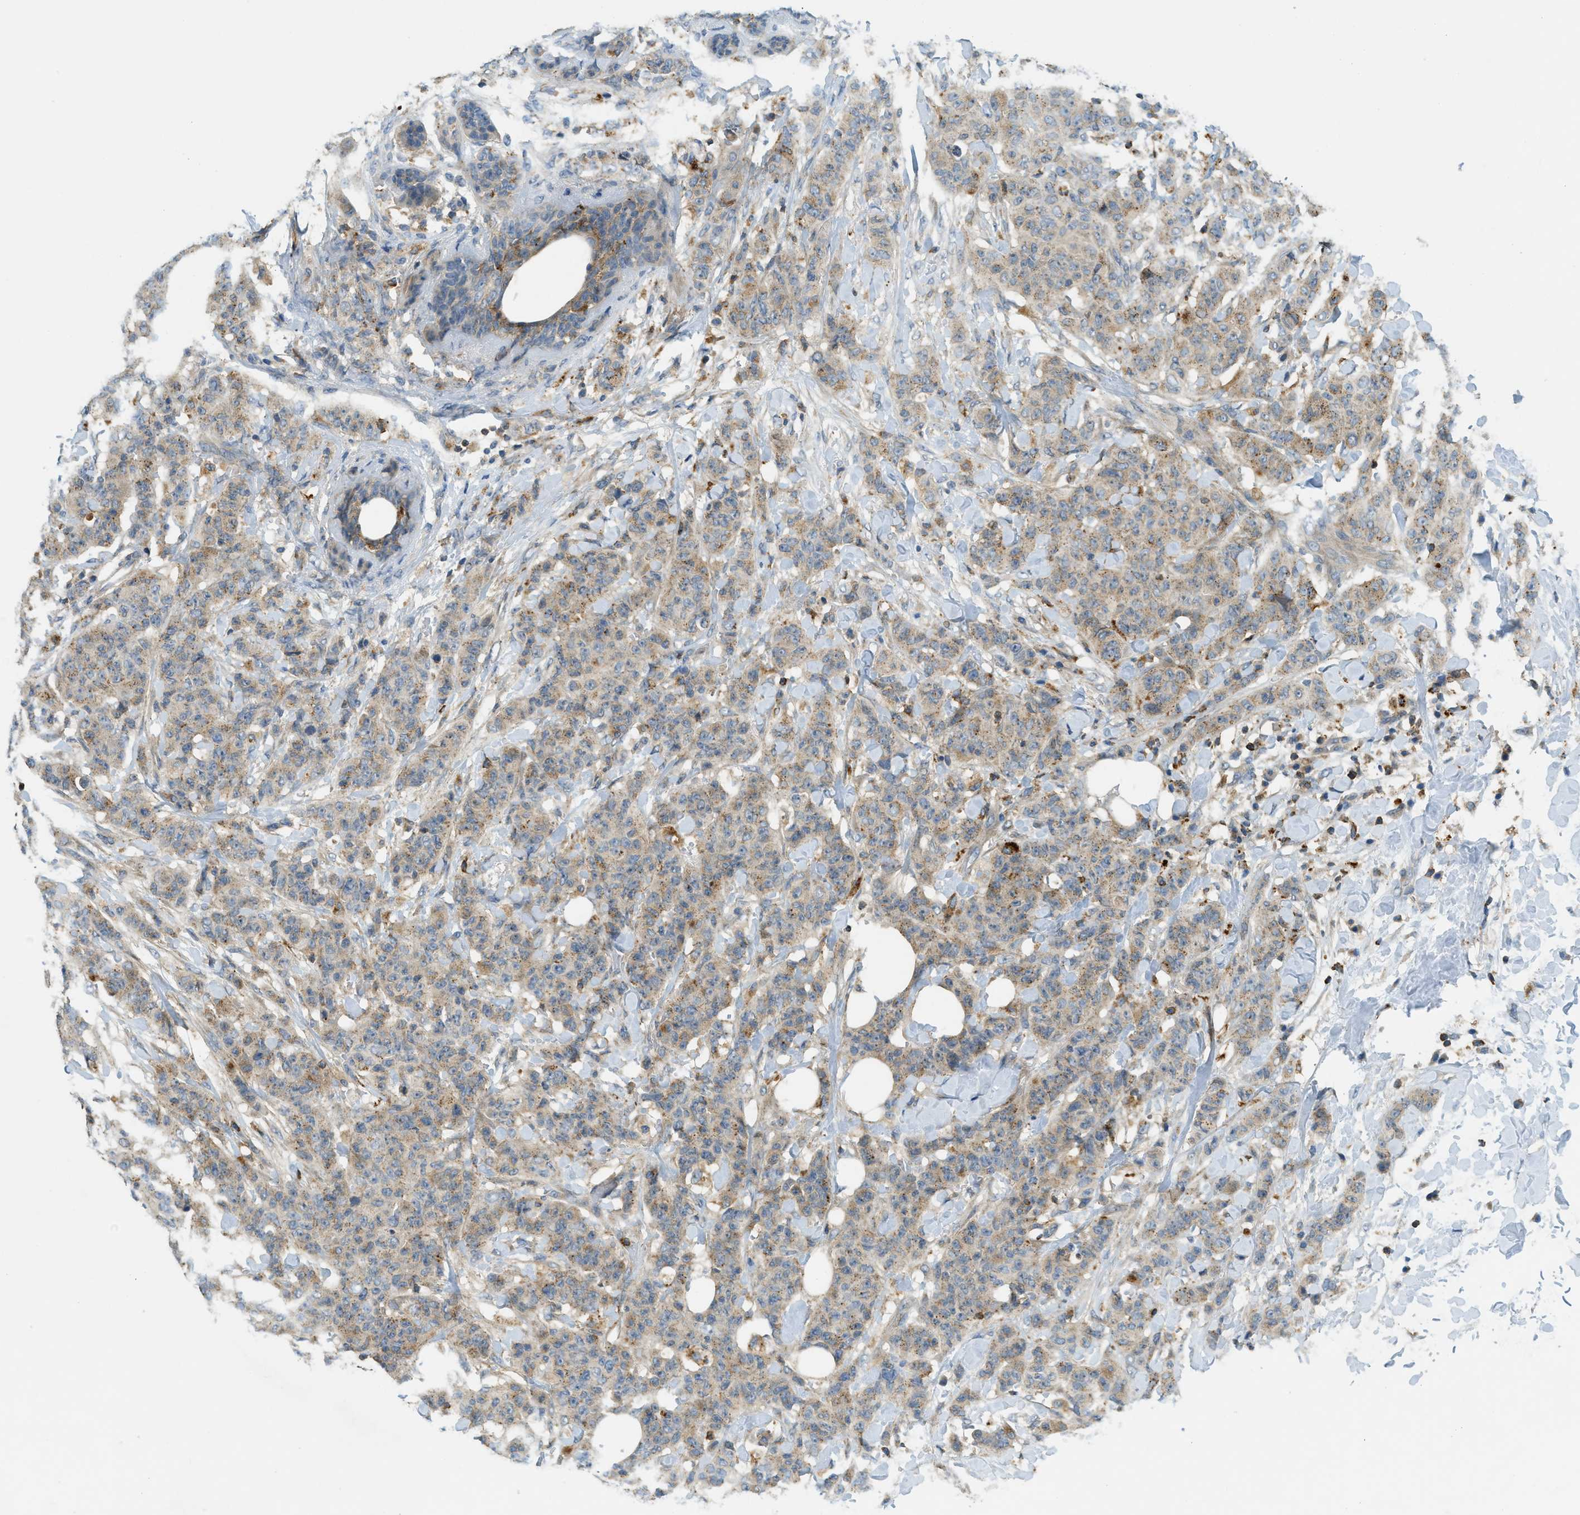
{"staining": {"intensity": "moderate", "quantity": "<25%", "location": "cytoplasmic/membranous"}, "tissue": "breast cancer", "cell_type": "Tumor cells", "image_type": "cancer", "snomed": [{"axis": "morphology", "description": "Normal tissue, NOS"}, {"axis": "morphology", "description": "Duct carcinoma"}, {"axis": "topography", "description": "Breast"}], "caption": "Protein expression analysis of breast cancer displays moderate cytoplasmic/membranous expression in approximately <25% of tumor cells.", "gene": "PLBD2", "patient": {"sex": "female", "age": 40}}